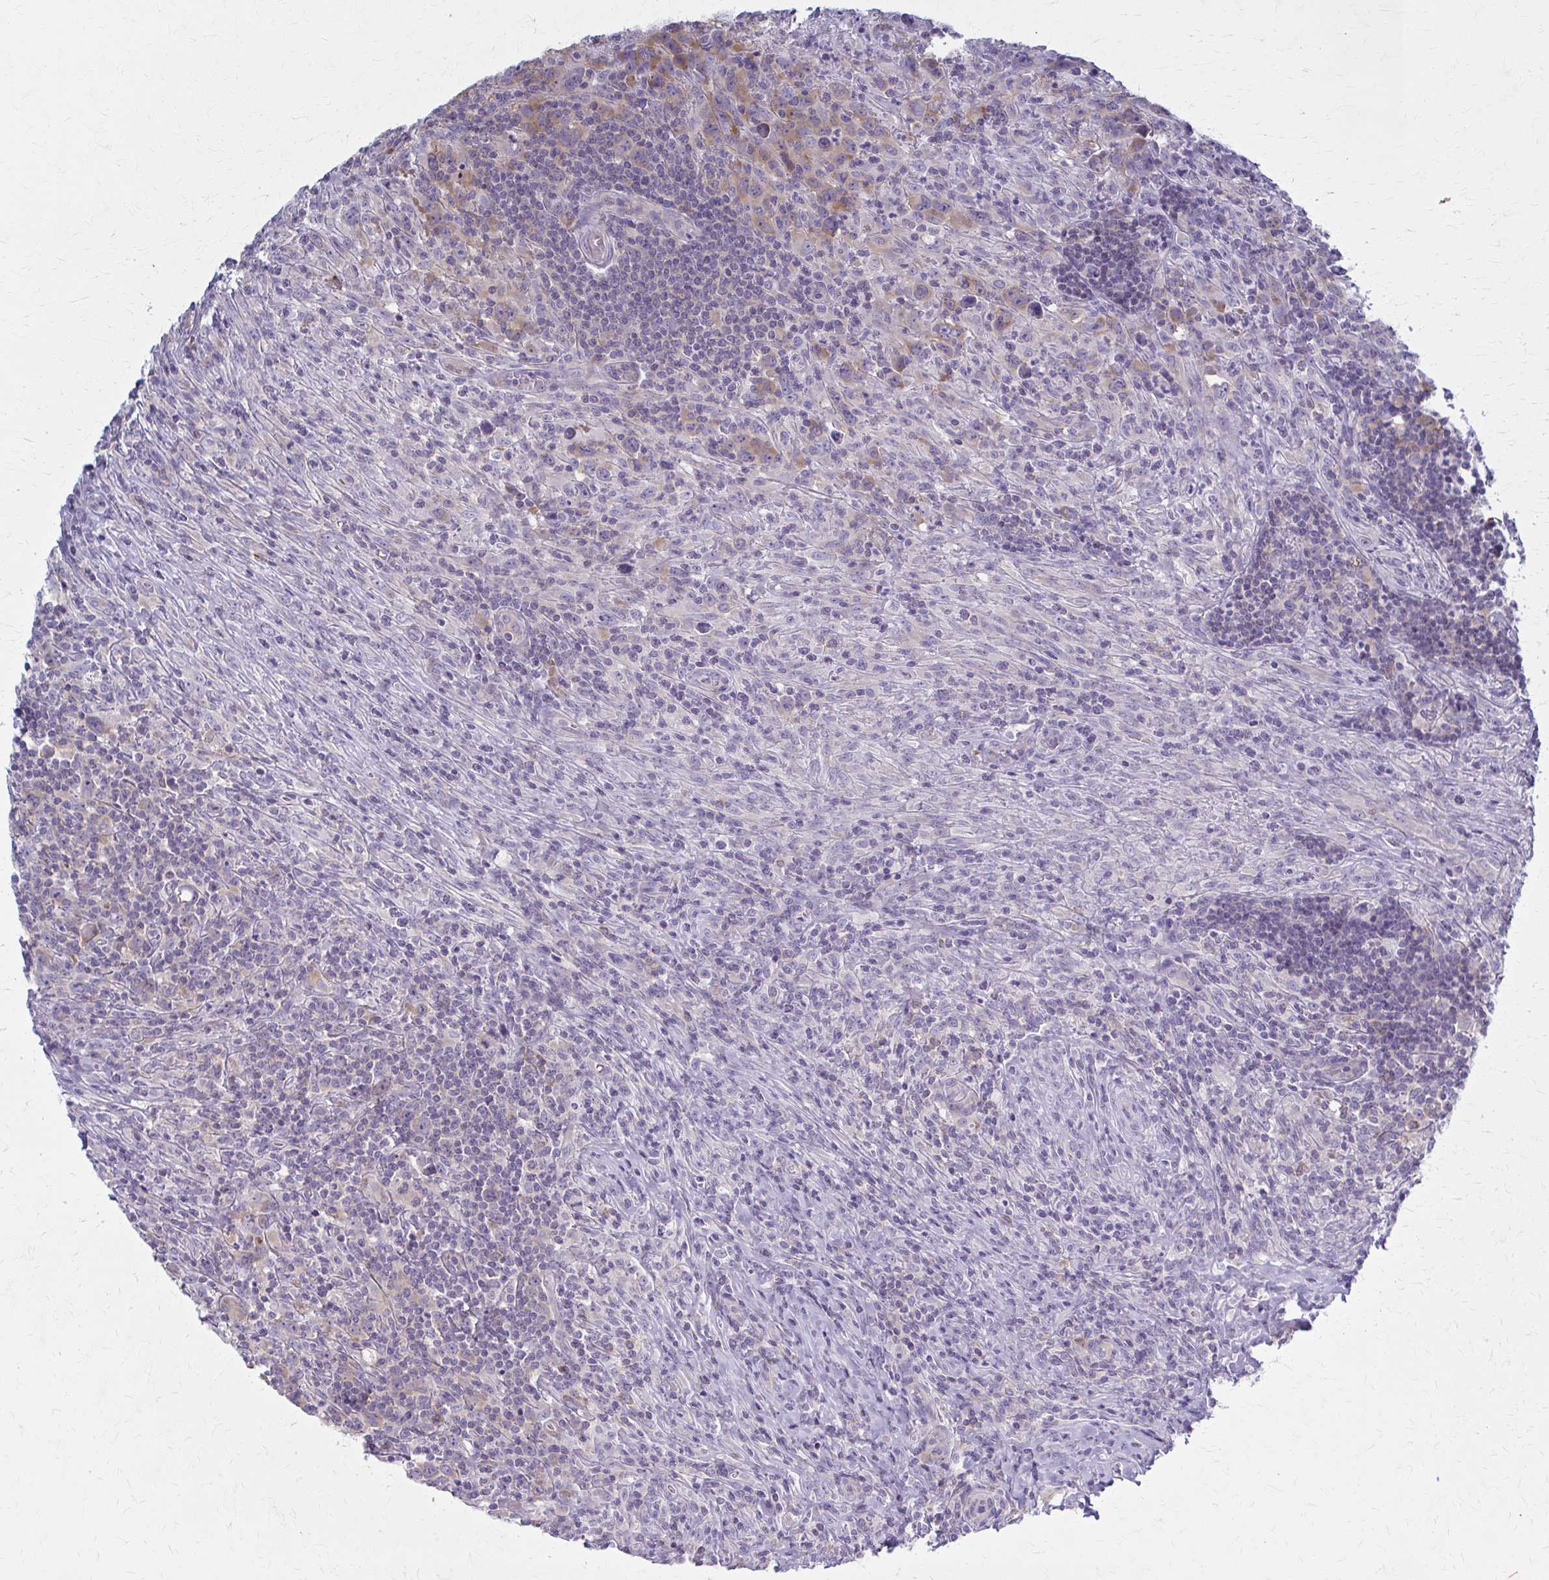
{"staining": {"intensity": "weak", "quantity": ">75%", "location": "cytoplasmic/membranous"}, "tissue": "lymphoma", "cell_type": "Tumor cells", "image_type": "cancer", "snomed": [{"axis": "morphology", "description": "Hodgkin's disease, NOS"}, {"axis": "topography", "description": "Lymph node"}], "caption": "Immunohistochemistry staining of Hodgkin's disease, which shows low levels of weak cytoplasmic/membranous expression in approximately >75% of tumor cells indicating weak cytoplasmic/membranous protein positivity. The staining was performed using DAB (brown) for protein detection and nuclei were counterstained in hematoxylin (blue).", "gene": "PRKRA", "patient": {"sex": "female", "age": 18}}